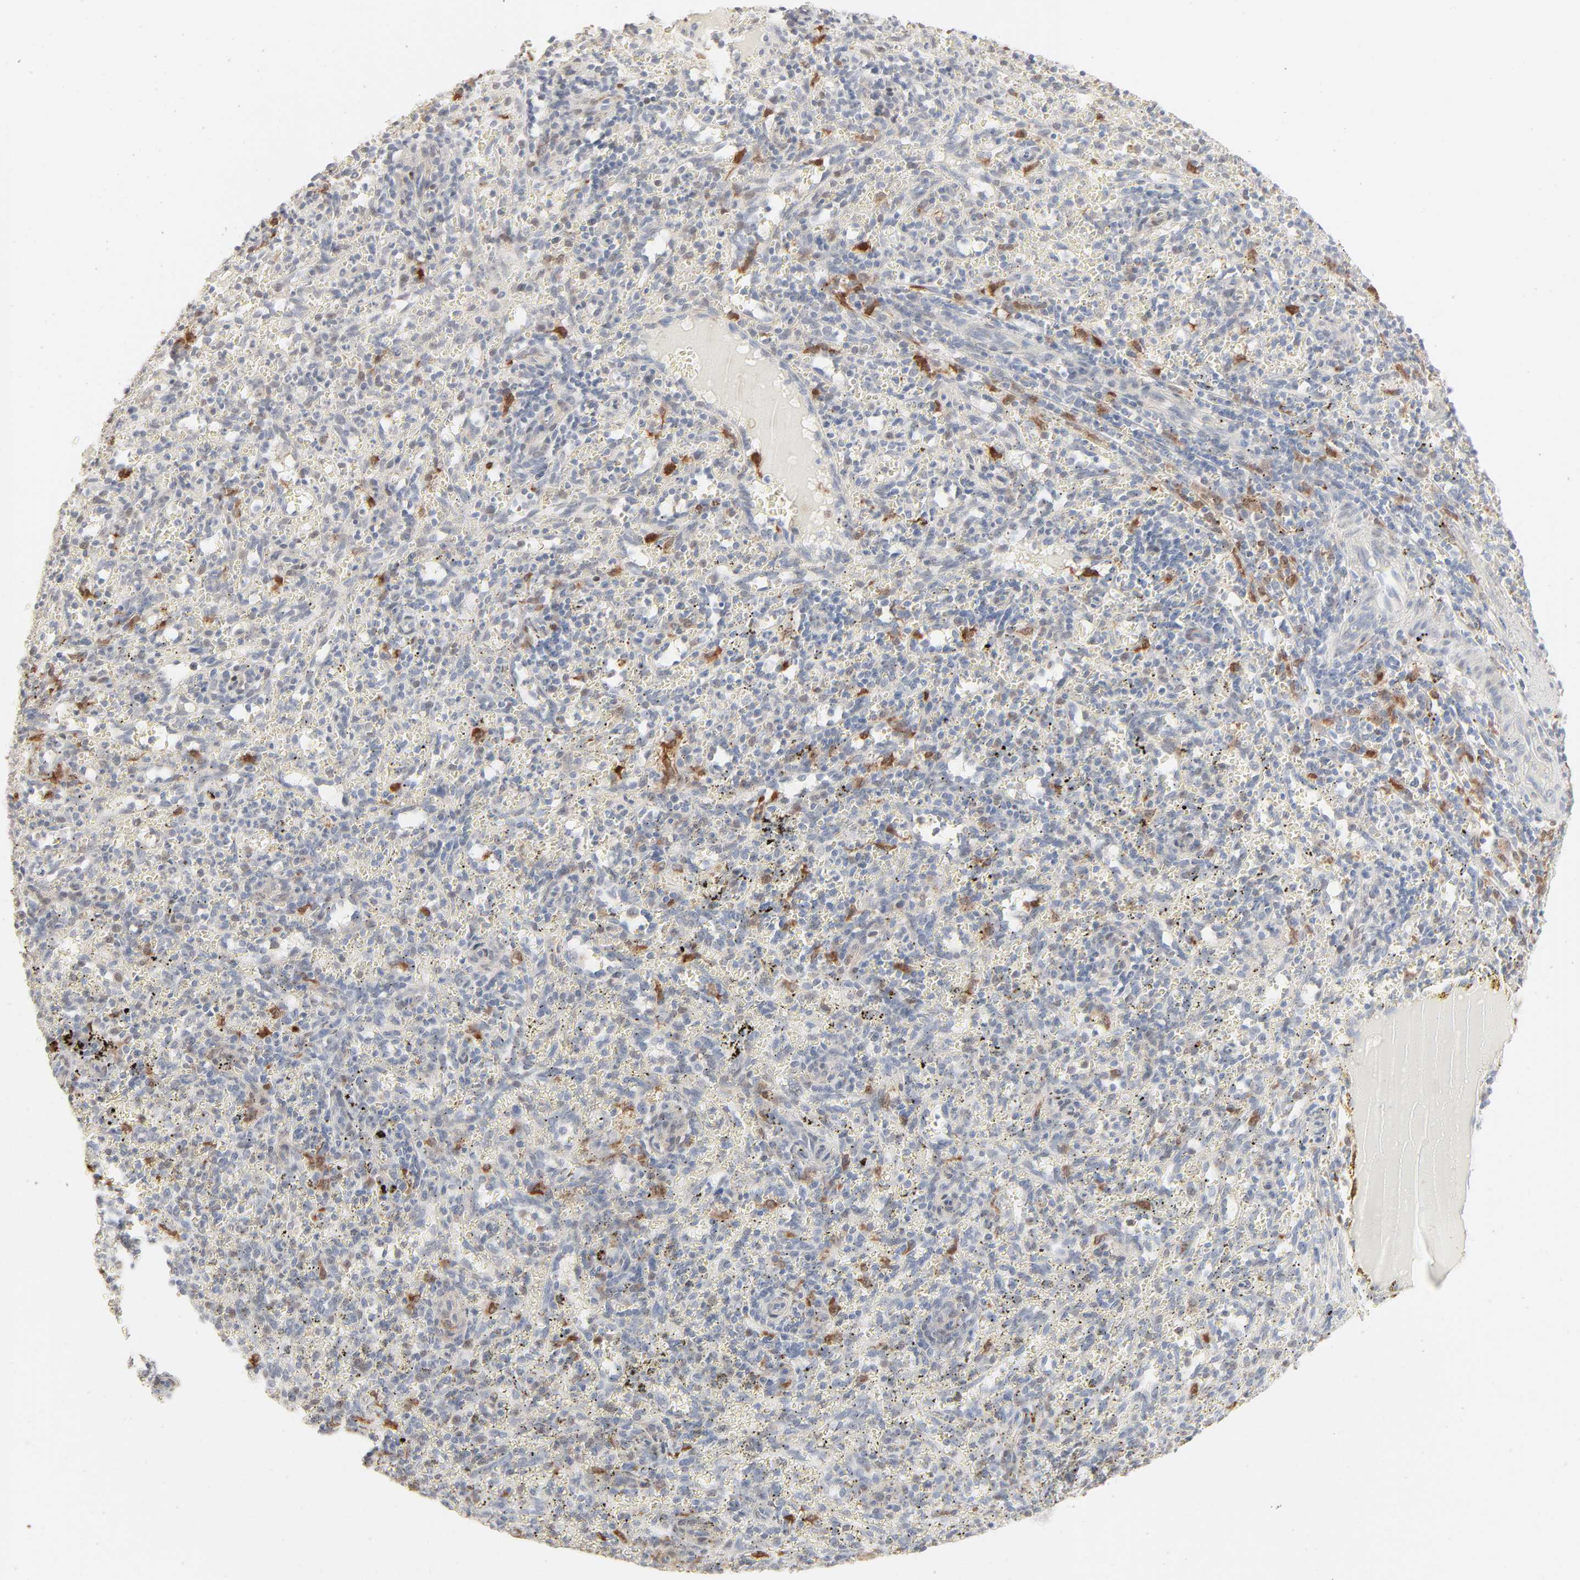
{"staining": {"intensity": "moderate", "quantity": "<25%", "location": "cytoplasmic/membranous"}, "tissue": "spleen", "cell_type": "Cells in red pulp", "image_type": "normal", "snomed": [{"axis": "morphology", "description": "Normal tissue, NOS"}, {"axis": "topography", "description": "Spleen"}], "caption": "Brown immunohistochemical staining in normal human spleen shows moderate cytoplasmic/membranous staining in about <25% of cells in red pulp. (brown staining indicates protein expression, while blue staining denotes nuclei).", "gene": "LGALS2", "patient": {"sex": "female", "age": 10}}